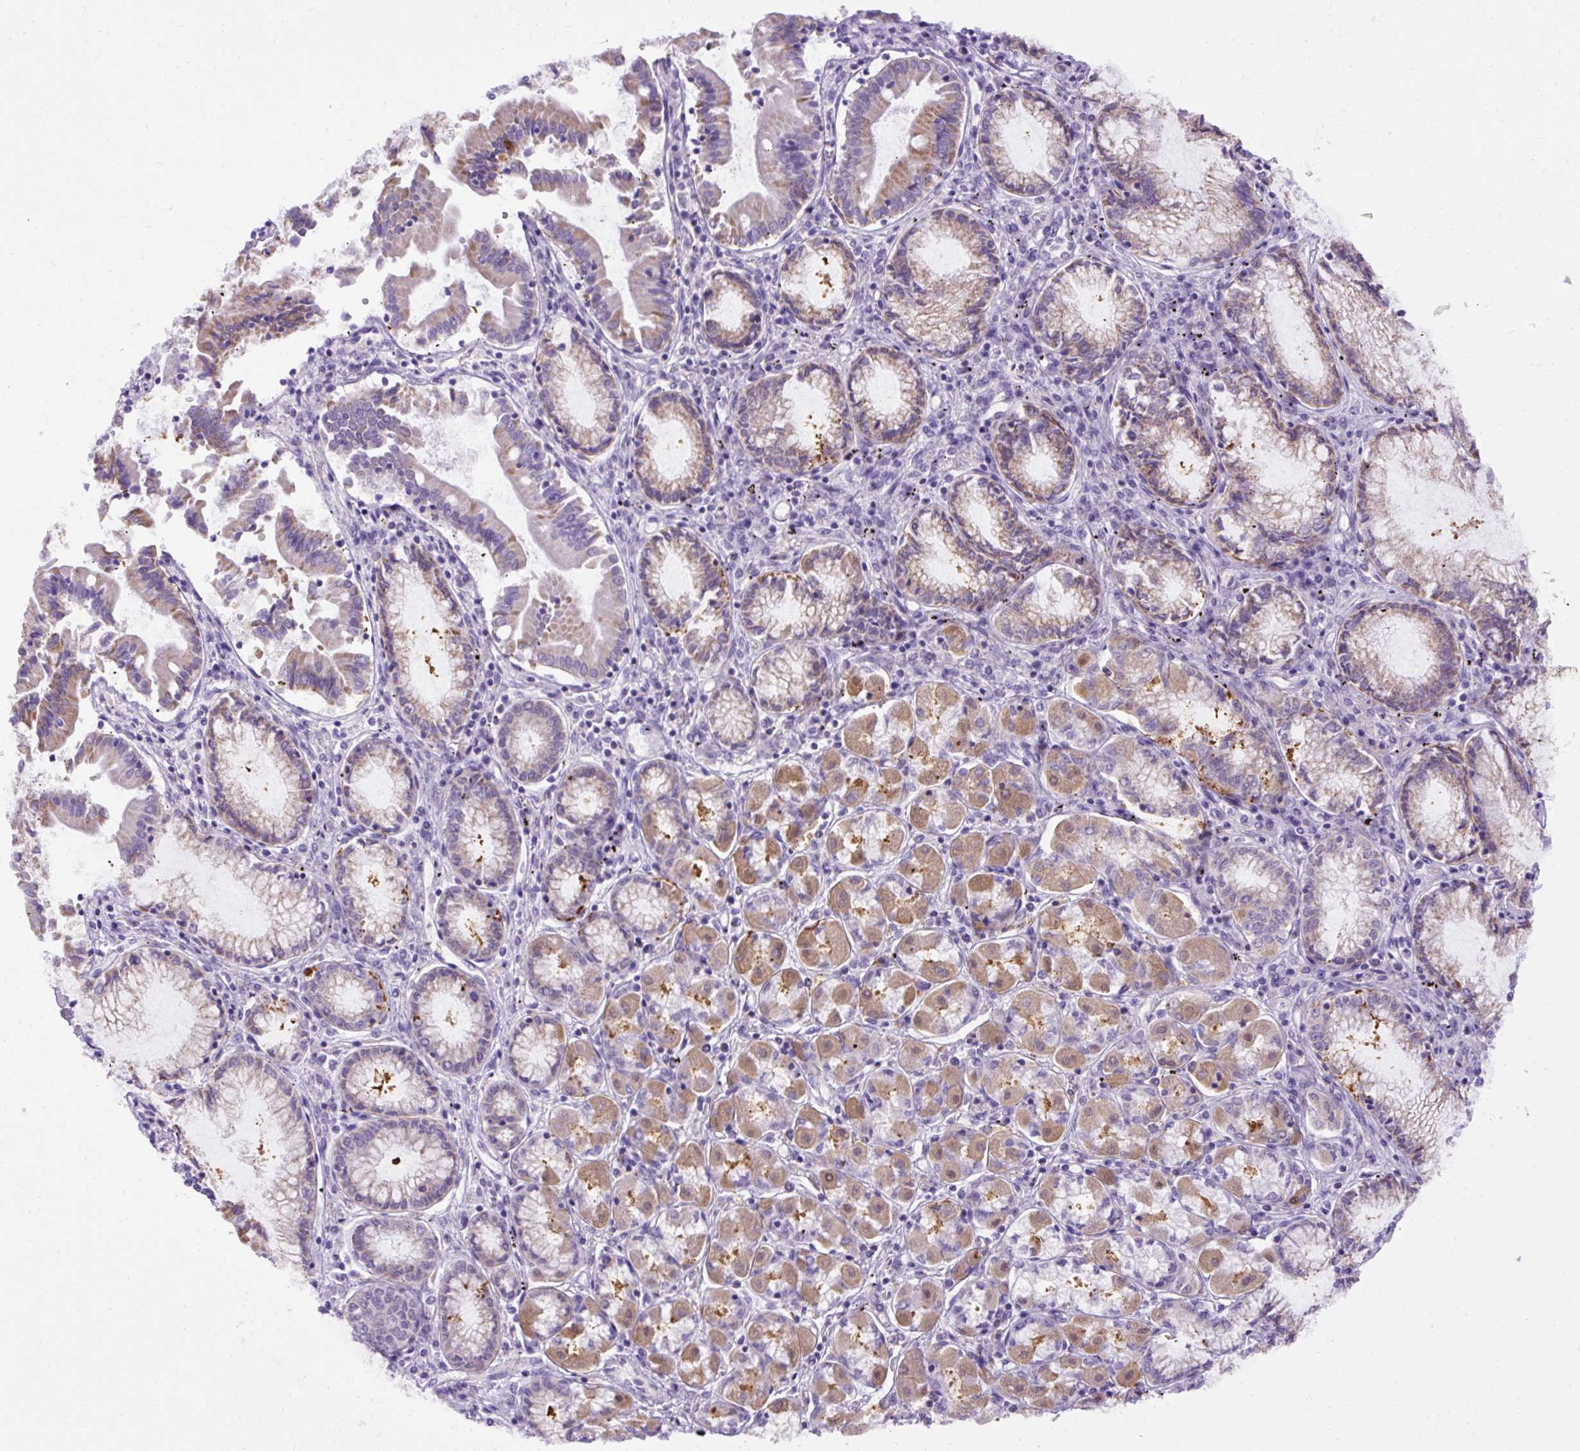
{"staining": {"intensity": "moderate", "quantity": "<25%", "location": "cytoplasmic/membranous"}, "tissue": "pancreatic cancer", "cell_type": "Tumor cells", "image_type": "cancer", "snomed": [{"axis": "morphology", "description": "Adenocarcinoma, NOS"}, {"axis": "topography", "description": "Pancreas"}], "caption": "DAB (3,3'-diaminobenzidine) immunohistochemical staining of human adenocarcinoma (pancreatic) exhibits moderate cytoplasmic/membranous protein positivity in approximately <25% of tumor cells.", "gene": "SPTBN5", "patient": {"sex": "female", "age": 50}}